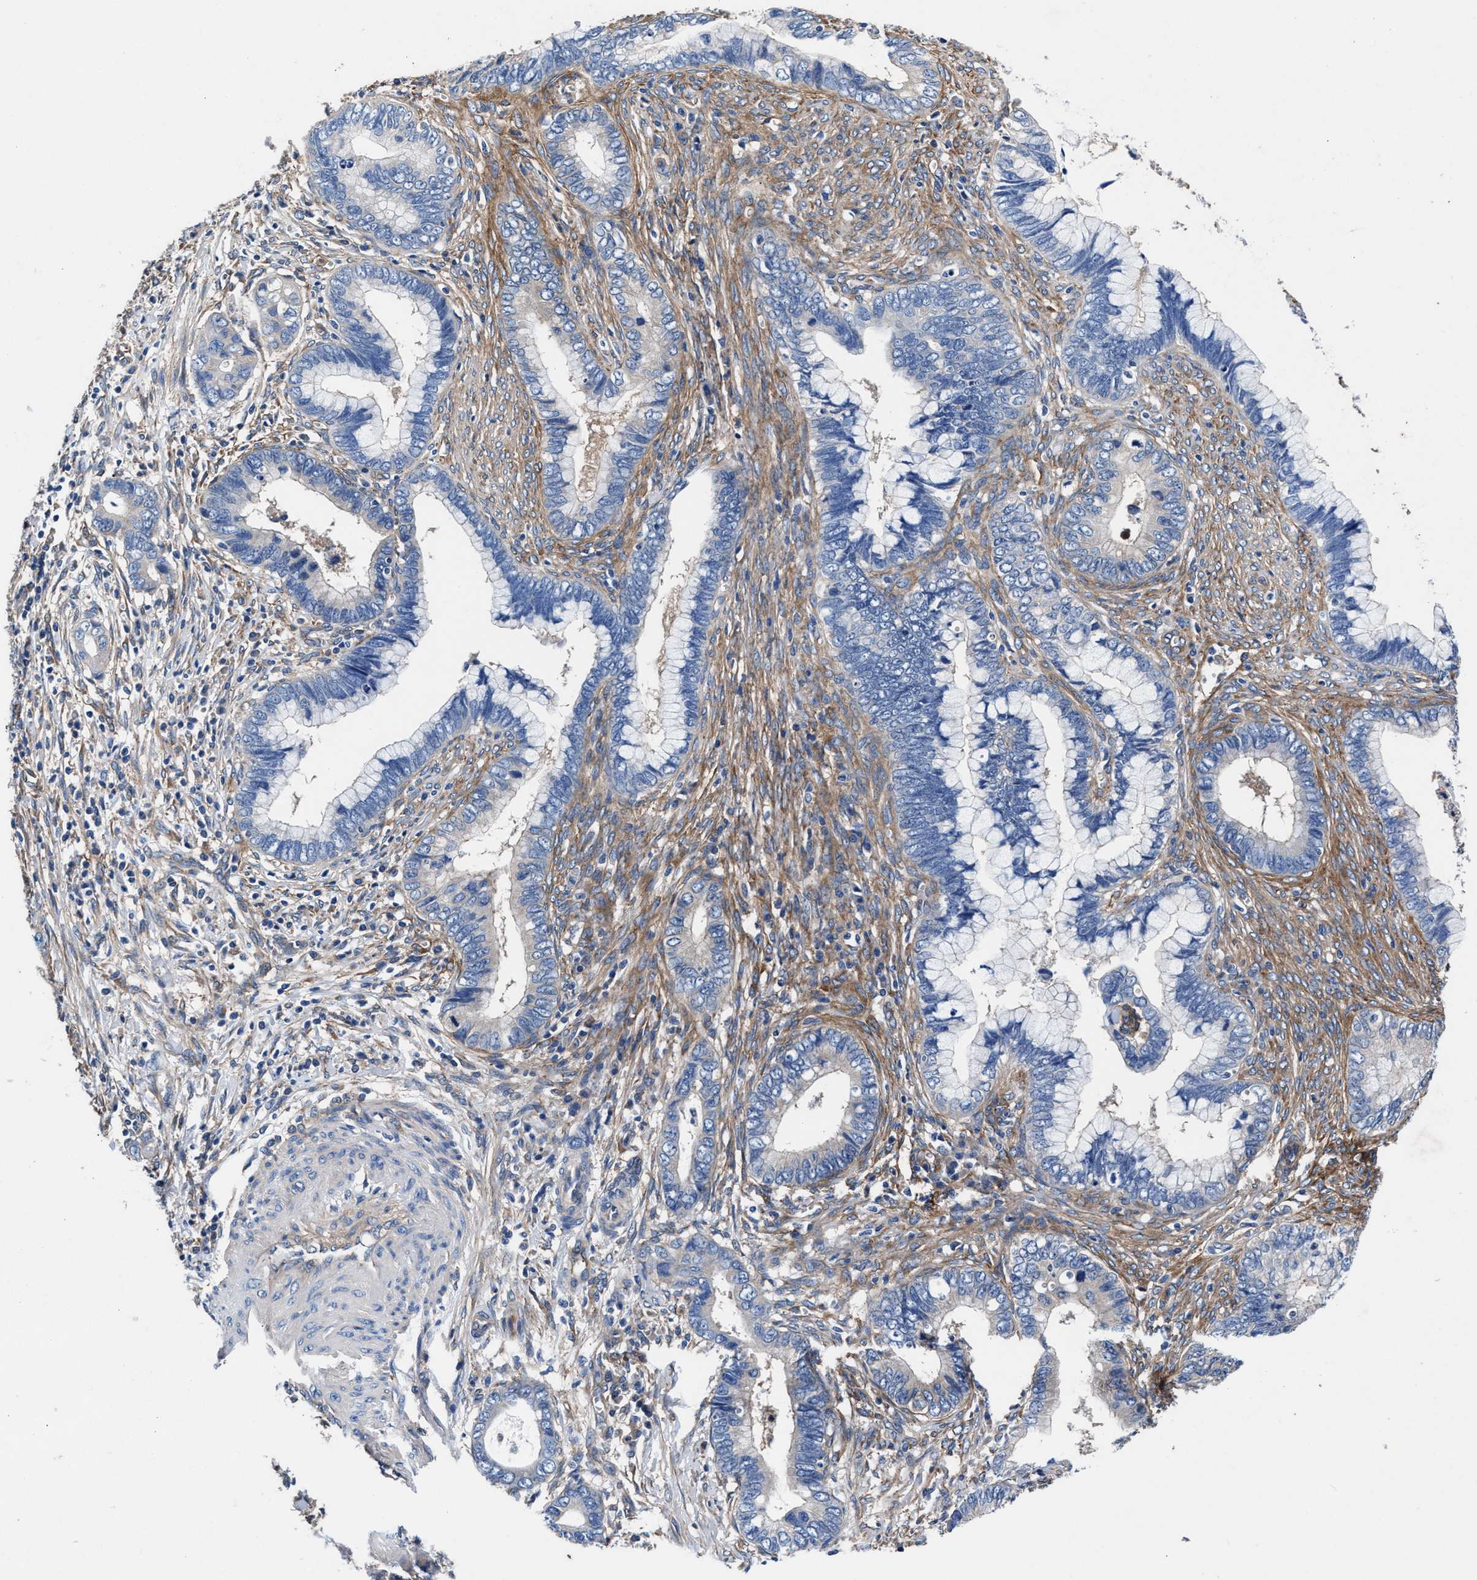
{"staining": {"intensity": "negative", "quantity": "none", "location": "none"}, "tissue": "cervical cancer", "cell_type": "Tumor cells", "image_type": "cancer", "snomed": [{"axis": "morphology", "description": "Adenocarcinoma, NOS"}, {"axis": "topography", "description": "Cervix"}], "caption": "Immunohistochemistry histopathology image of neoplastic tissue: cervical cancer stained with DAB shows no significant protein staining in tumor cells.", "gene": "SH3GL1", "patient": {"sex": "female", "age": 44}}